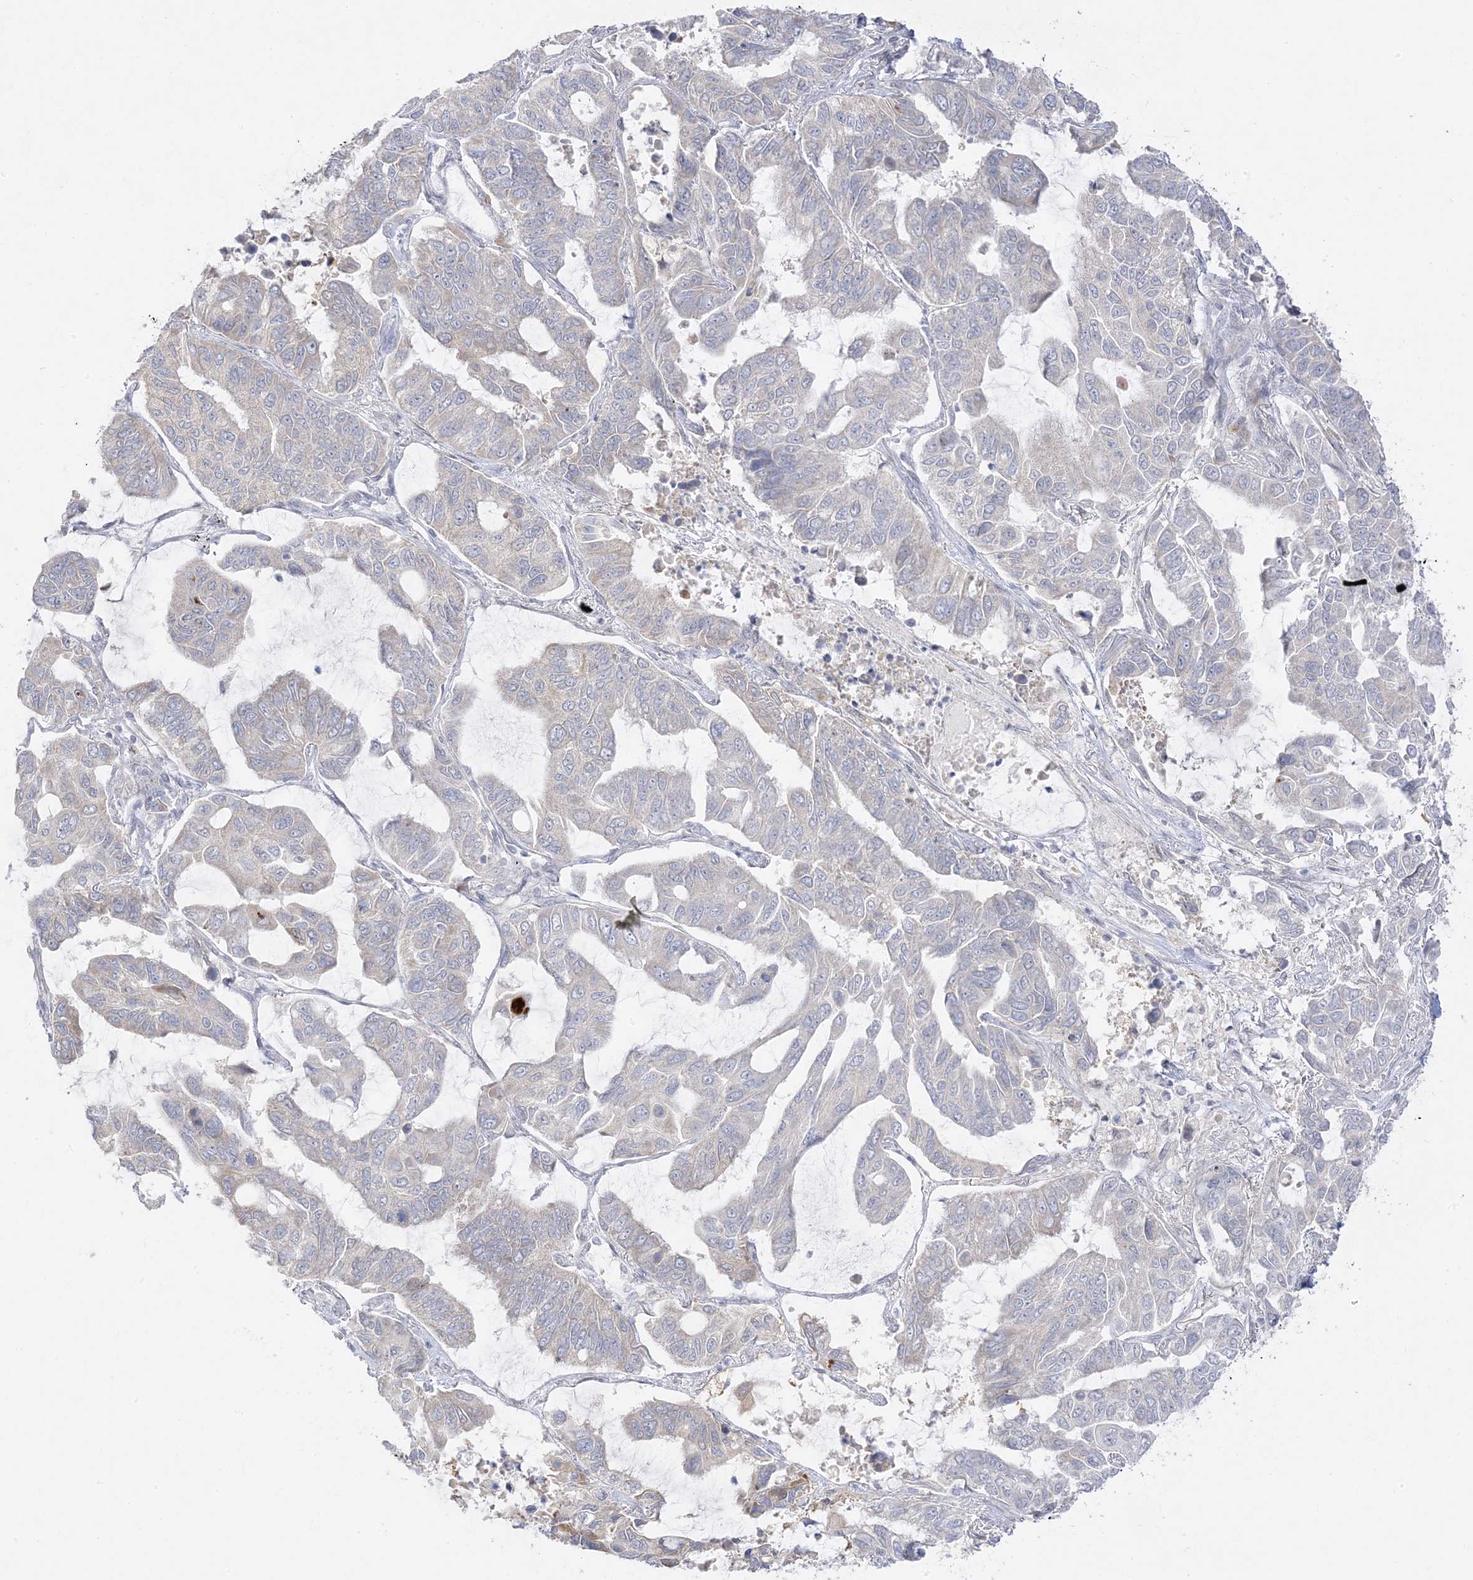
{"staining": {"intensity": "weak", "quantity": "<25%", "location": "cytoplasmic/membranous"}, "tissue": "lung cancer", "cell_type": "Tumor cells", "image_type": "cancer", "snomed": [{"axis": "morphology", "description": "Adenocarcinoma, NOS"}, {"axis": "topography", "description": "Lung"}], "caption": "Image shows no significant protein staining in tumor cells of lung adenocarcinoma.", "gene": "C2CD2", "patient": {"sex": "male", "age": 64}}